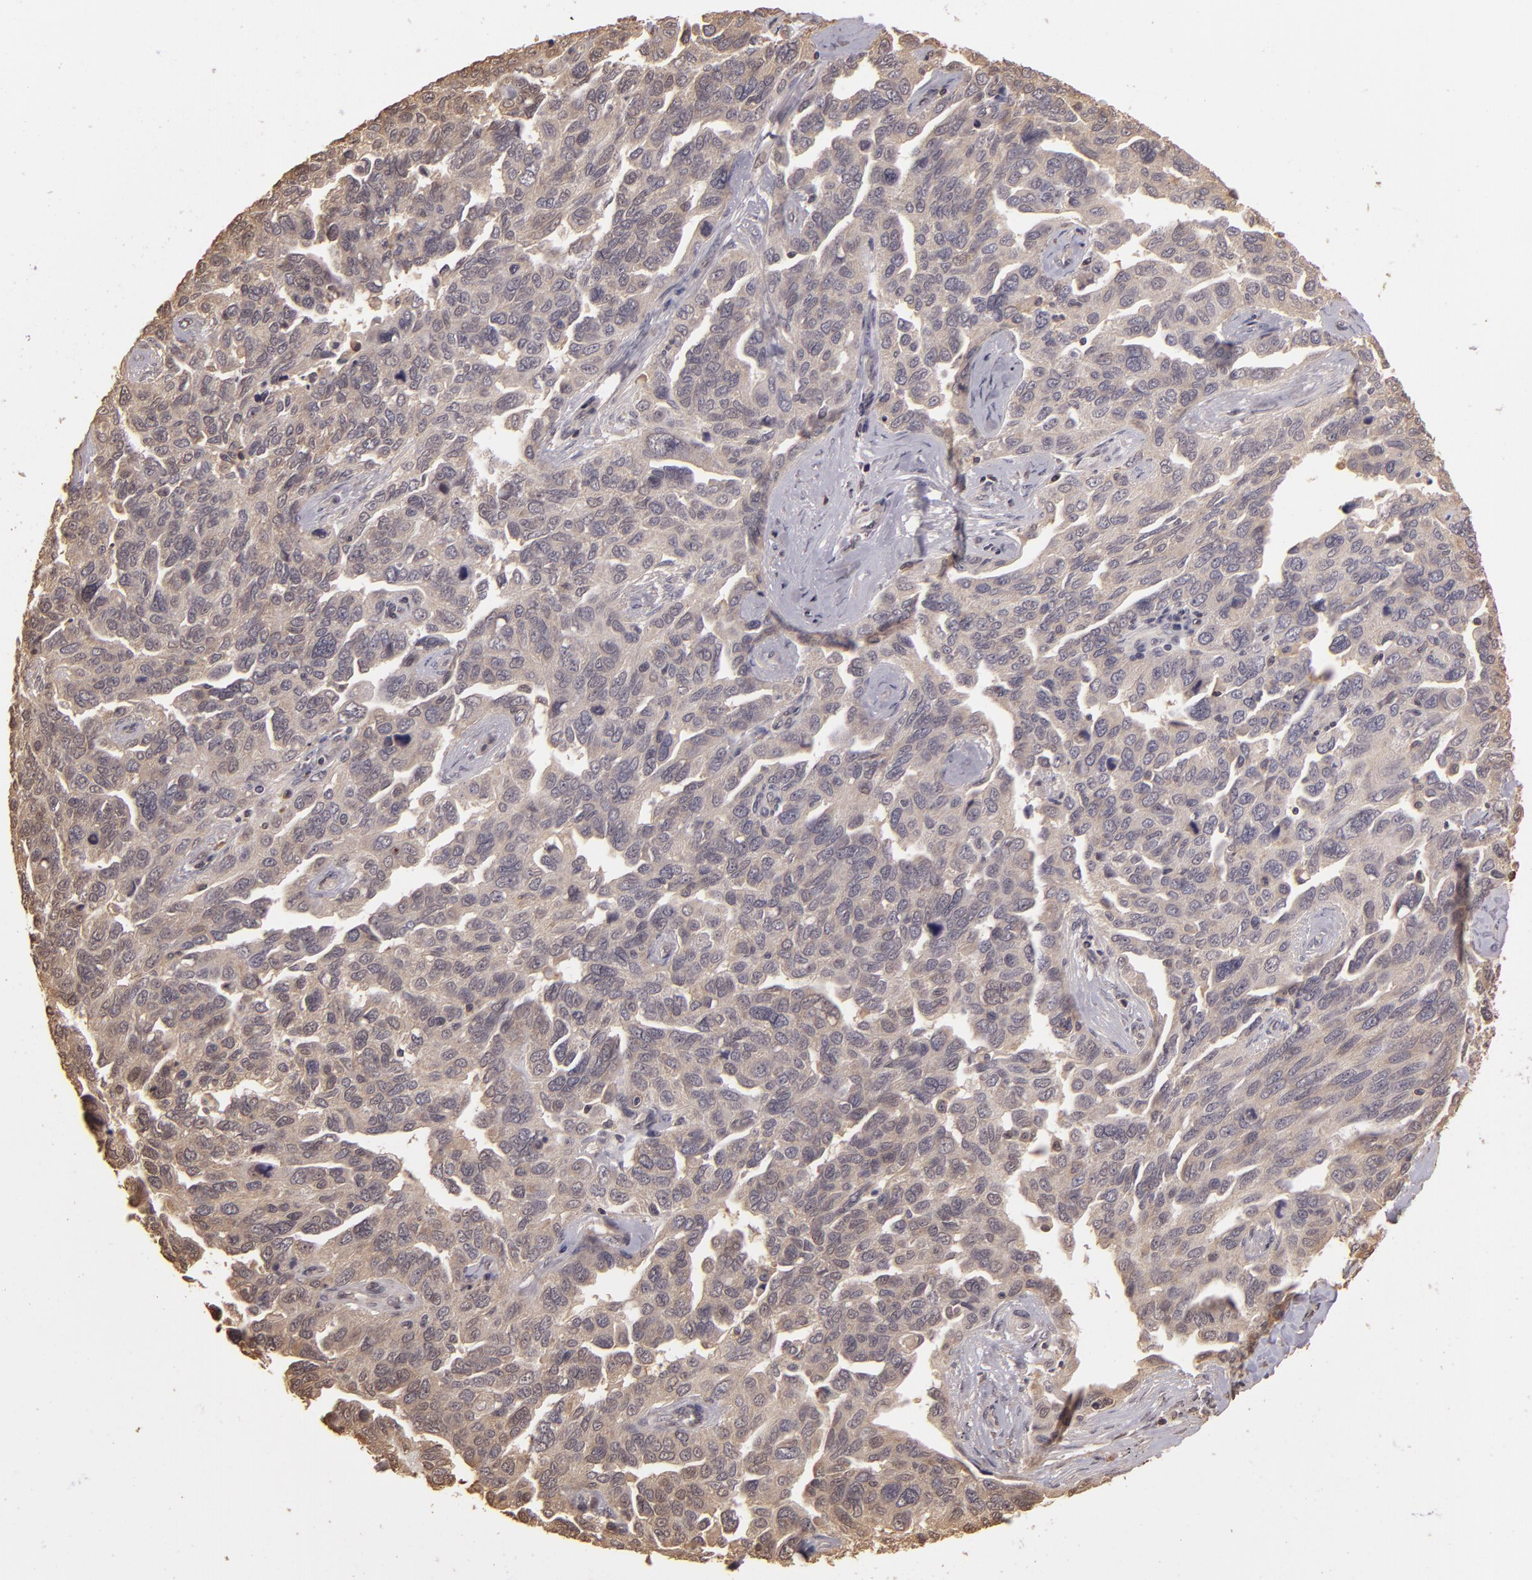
{"staining": {"intensity": "negative", "quantity": "none", "location": "none"}, "tissue": "ovarian cancer", "cell_type": "Tumor cells", "image_type": "cancer", "snomed": [{"axis": "morphology", "description": "Cystadenocarcinoma, serous, NOS"}, {"axis": "topography", "description": "Ovary"}], "caption": "Tumor cells are negative for brown protein staining in ovarian cancer (serous cystadenocarcinoma). (DAB immunohistochemistry (IHC) with hematoxylin counter stain).", "gene": "ARPC2", "patient": {"sex": "female", "age": 64}}